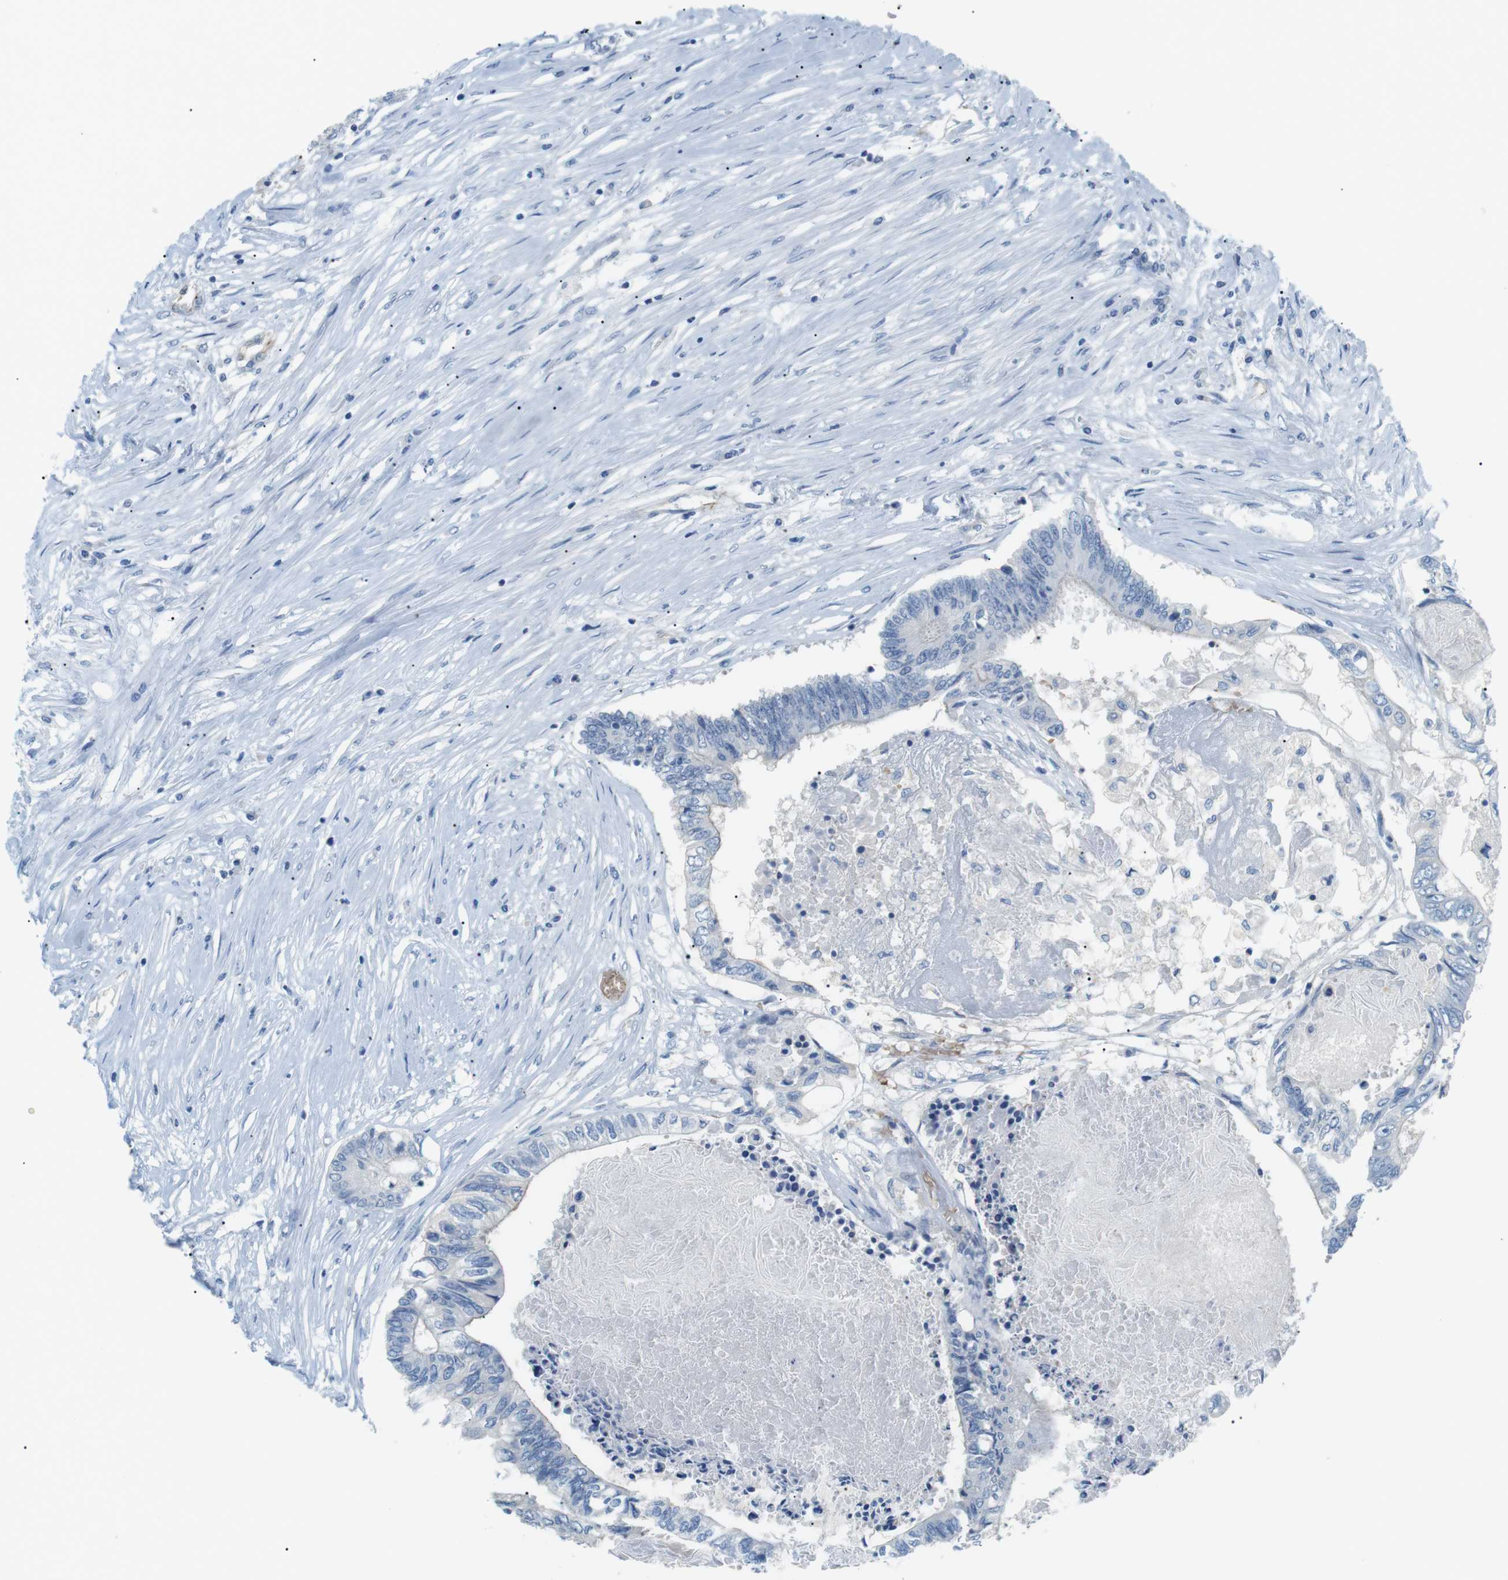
{"staining": {"intensity": "negative", "quantity": "none", "location": "none"}, "tissue": "colorectal cancer", "cell_type": "Tumor cells", "image_type": "cancer", "snomed": [{"axis": "morphology", "description": "Adenocarcinoma, NOS"}, {"axis": "topography", "description": "Rectum"}], "caption": "A micrograph of human colorectal cancer is negative for staining in tumor cells.", "gene": "ADCY10", "patient": {"sex": "male", "age": 63}}